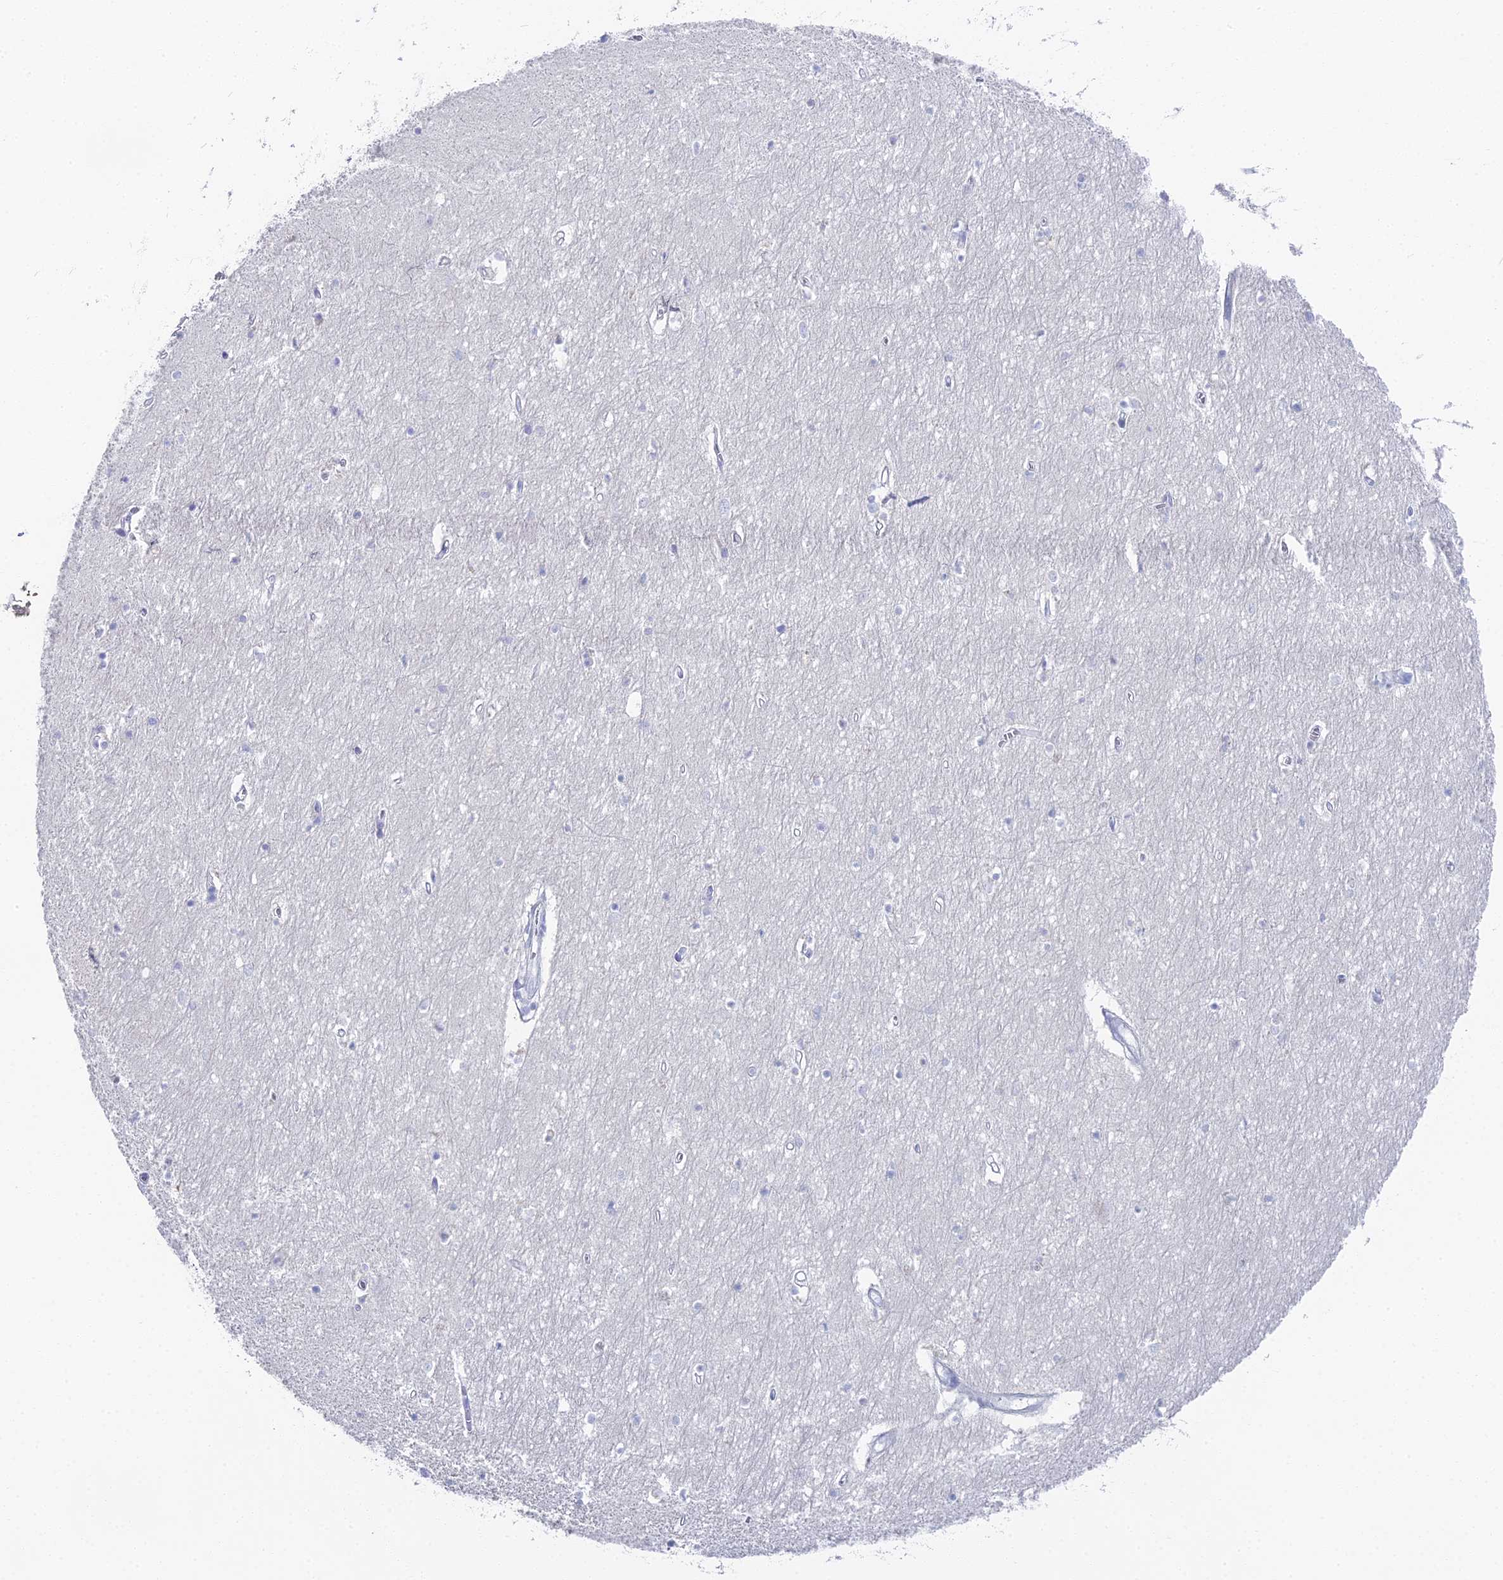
{"staining": {"intensity": "negative", "quantity": "none", "location": "none"}, "tissue": "hippocampus", "cell_type": "Glial cells", "image_type": "normal", "snomed": [{"axis": "morphology", "description": "Normal tissue, NOS"}, {"axis": "topography", "description": "Hippocampus"}], "caption": "DAB immunohistochemical staining of benign human hippocampus demonstrates no significant expression in glial cells. The staining is performed using DAB (3,3'-diaminobenzidine) brown chromogen with nuclei counter-stained in using hematoxylin.", "gene": "ALPP", "patient": {"sex": "female", "age": 64}}